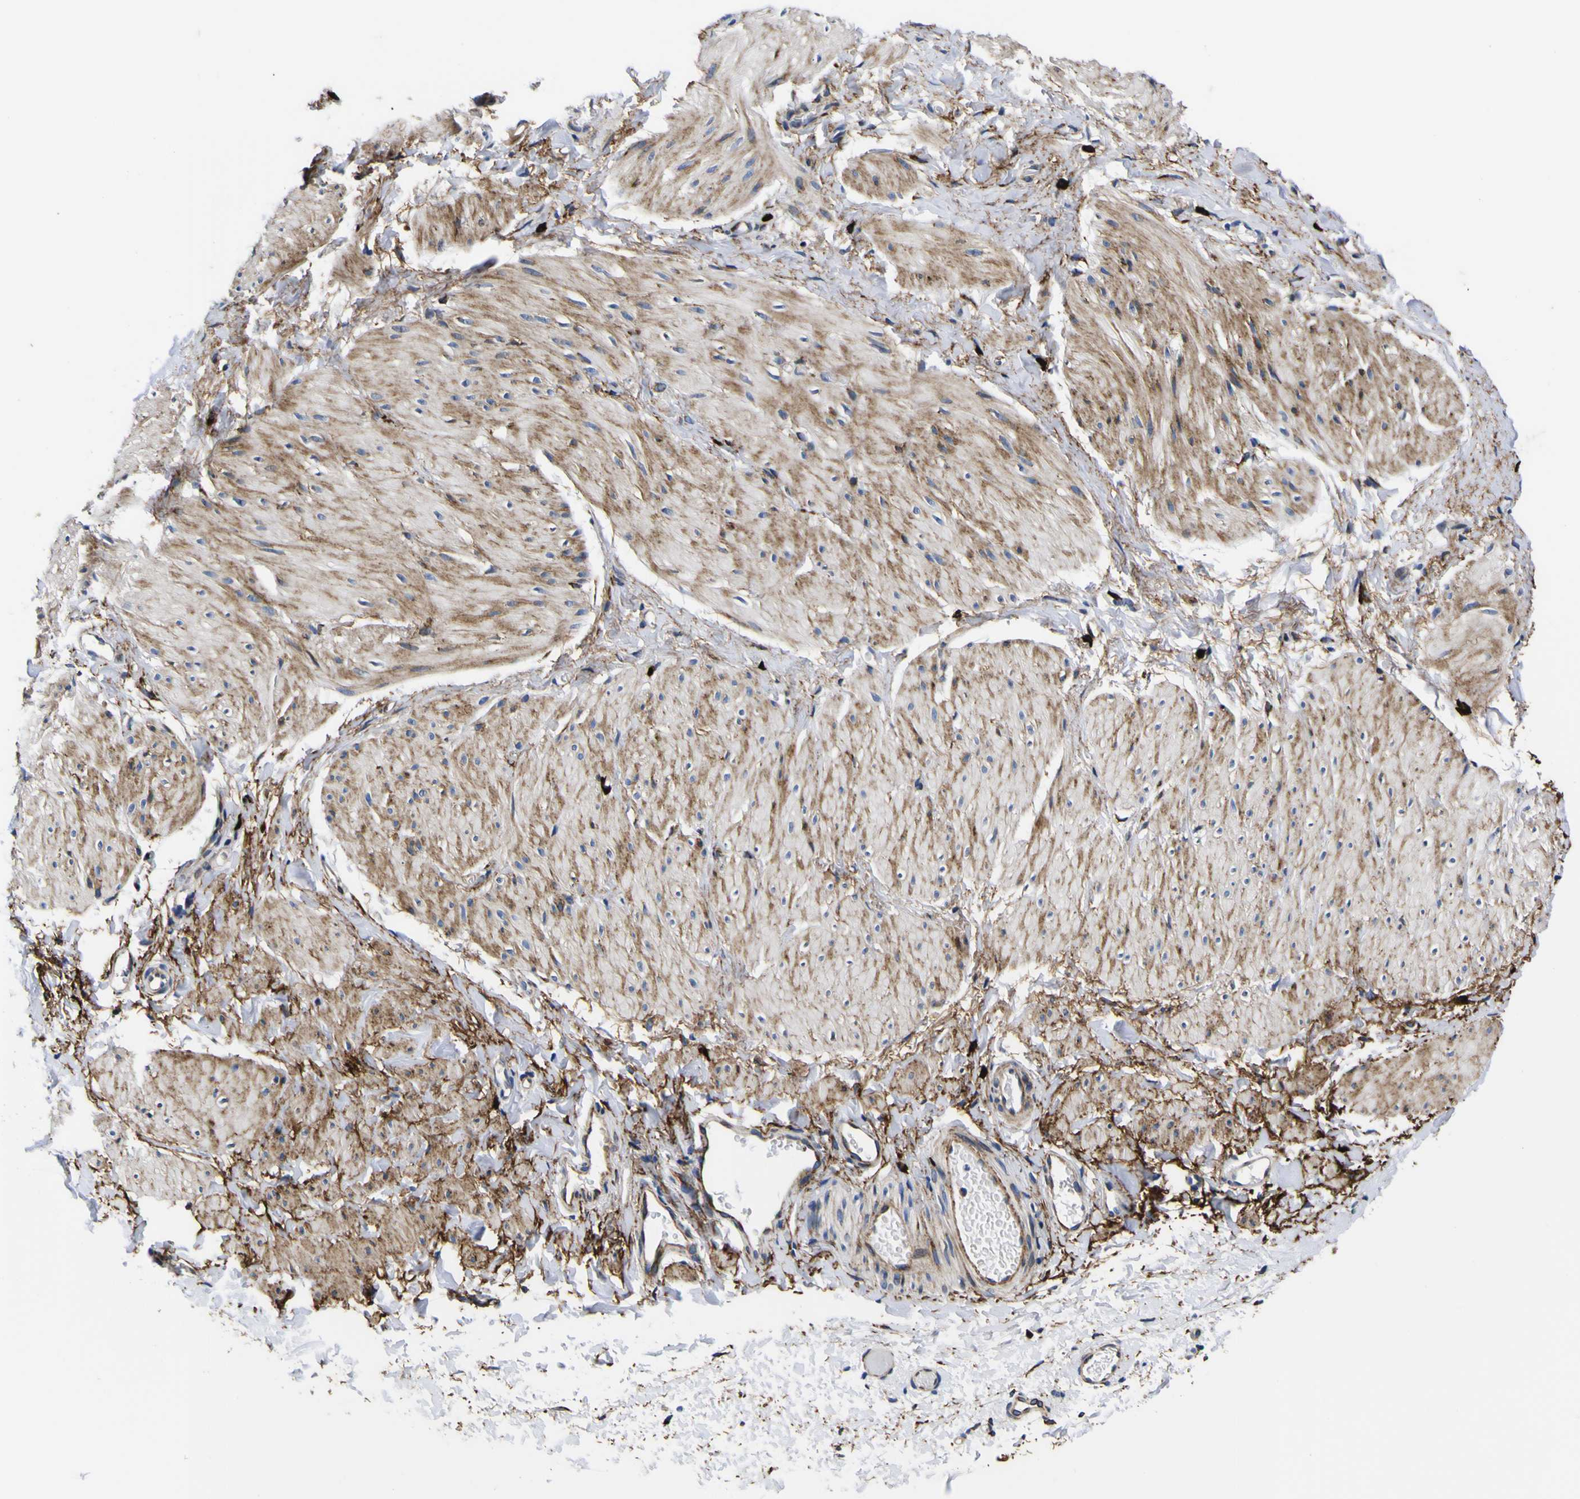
{"staining": {"intensity": "moderate", "quantity": ">75%", "location": "cytoplasmic/membranous"}, "tissue": "smooth muscle", "cell_type": "Smooth muscle cells", "image_type": "normal", "snomed": [{"axis": "morphology", "description": "Normal tissue, NOS"}, {"axis": "topography", "description": "Smooth muscle"}], "caption": "Immunohistochemistry (DAB) staining of benign human smooth muscle shows moderate cytoplasmic/membranous protein staining in approximately >75% of smooth muscle cells. The protein of interest is stained brown, and the nuclei are stained in blue (DAB (3,3'-diaminobenzidine) IHC with brightfield microscopy, high magnification).", "gene": "SCD", "patient": {"sex": "male", "age": 16}}